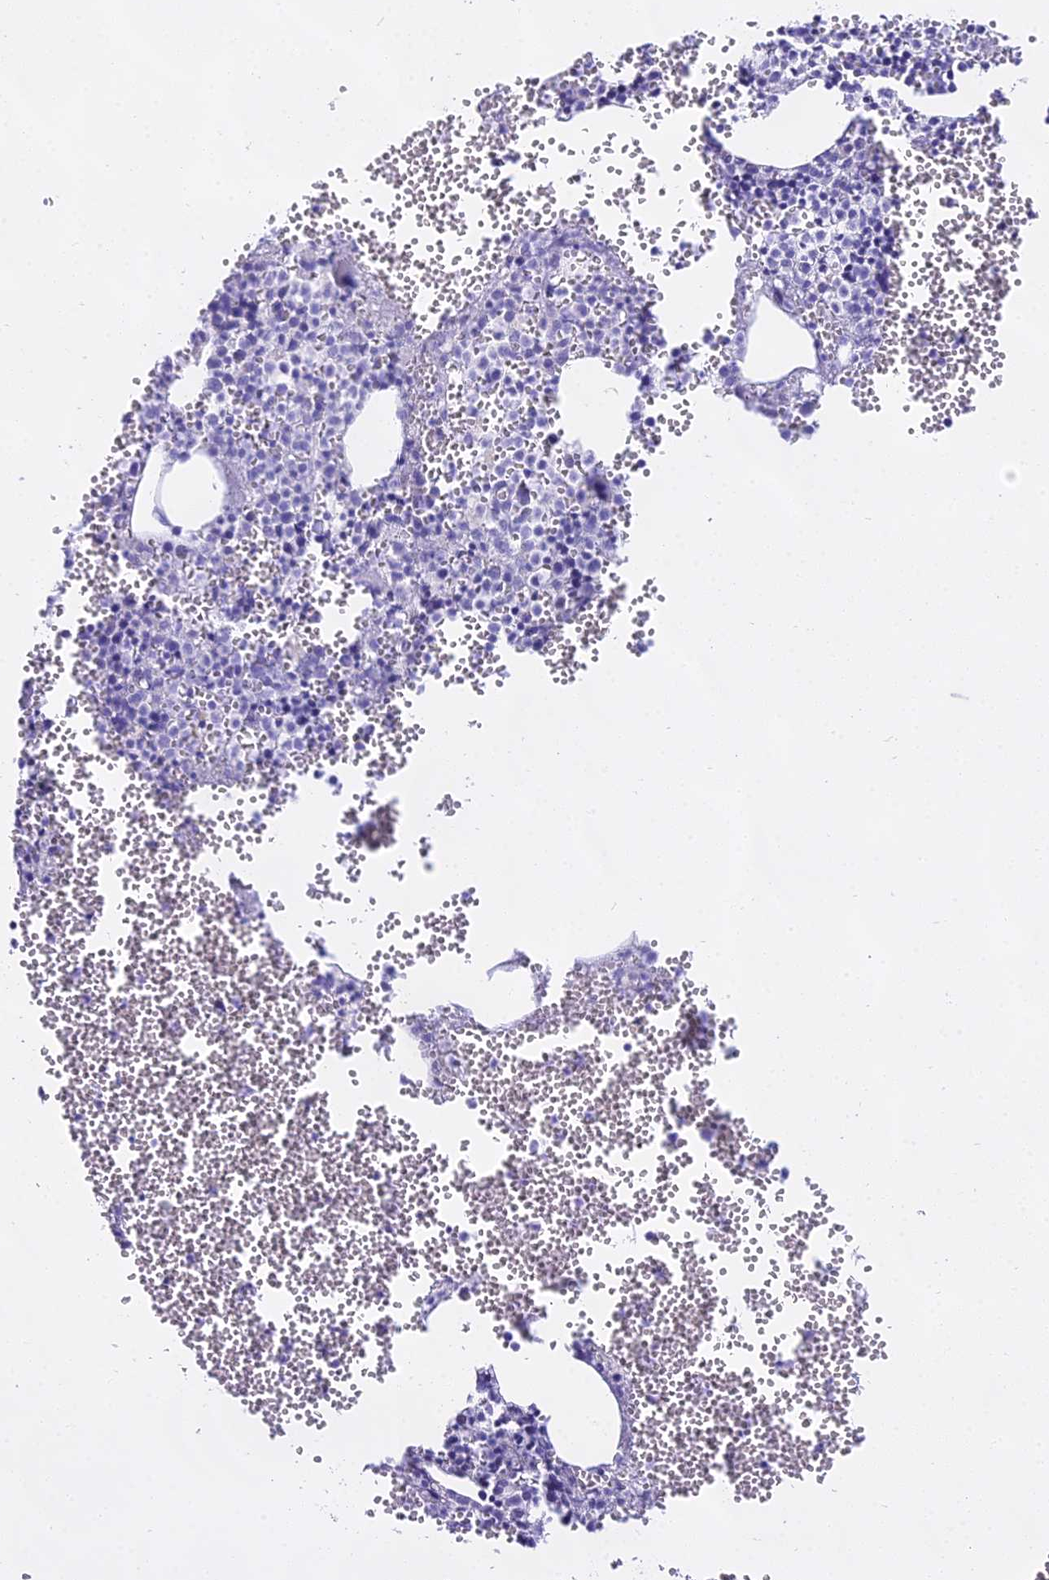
{"staining": {"intensity": "negative", "quantity": "none", "location": "none"}, "tissue": "bone marrow", "cell_type": "Hematopoietic cells", "image_type": "normal", "snomed": [{"axis": "morphology", "description": "Normal tissue, NOS"}, {"axis": "topography", "description": "Bone marrow"}], "caption": "Immunohistochemistry (IHC) micrograph of unremarkable bone marrow stained for a protein (brown), which demonstrates no staining in hematopoietic cells. (DAB IHC visualized using brightfield microscopy, high magnification).", "gene": "CGB1", "patient": {"sex": "female", "age": 77}}